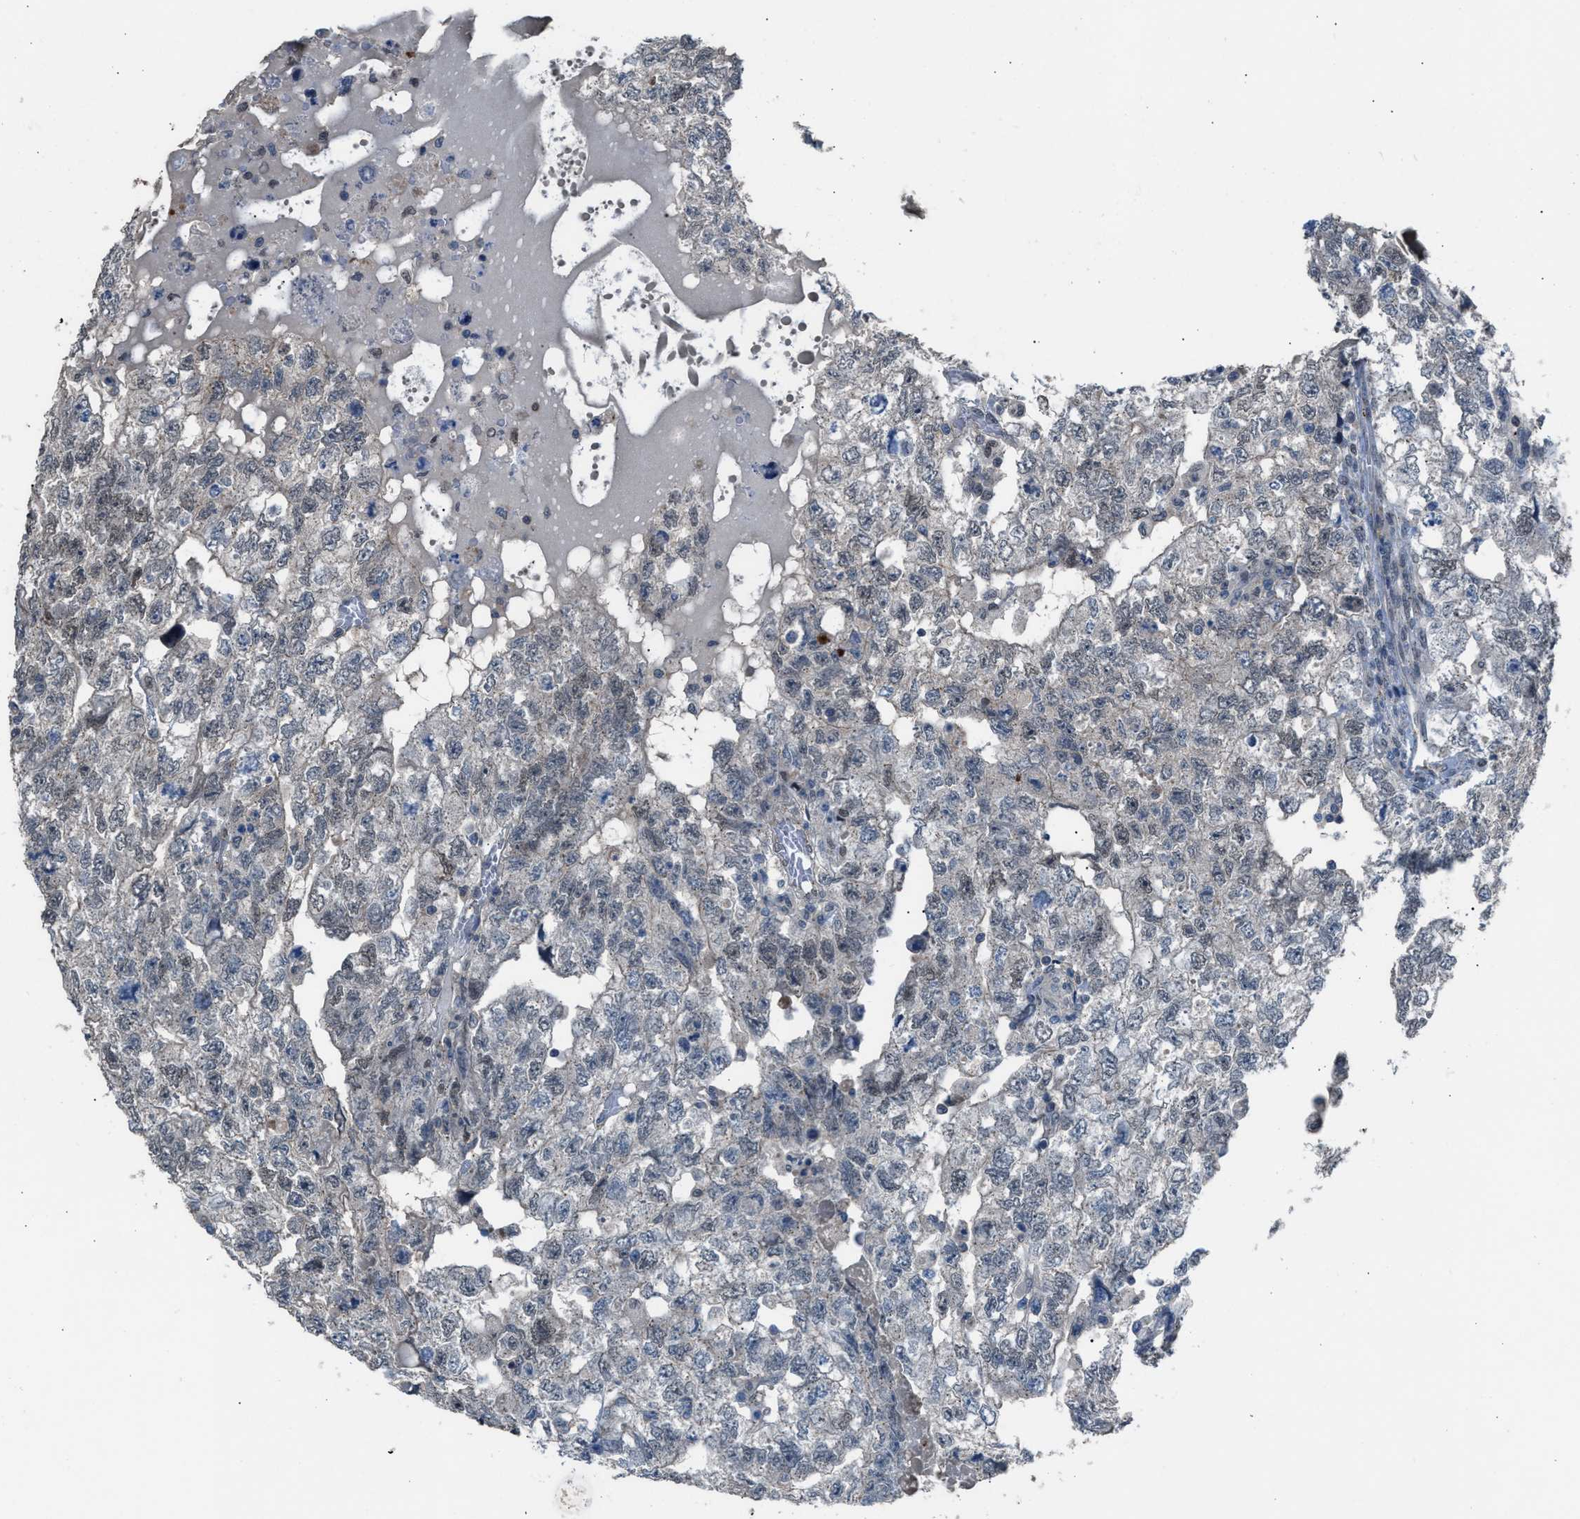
{"staining": {"intensity": "negative", "quantity": "none", "location": "none"}, "tissue": "testis cancer", "cell_type": "Tumor cells", "image_type": "cancer", "snomed": [{"axis": "morphology", "description": "Carcinoma, Embryonal, NOS"}, {"axis": "topography", "description": "Testis"}], "caption": "Embryonal carcinoma (testis) was stained to show a protein in brown. There is no significant positivity in tumor cells.", "gene": "CRTC1", "patient": {"sex": "male", "age": 36}}